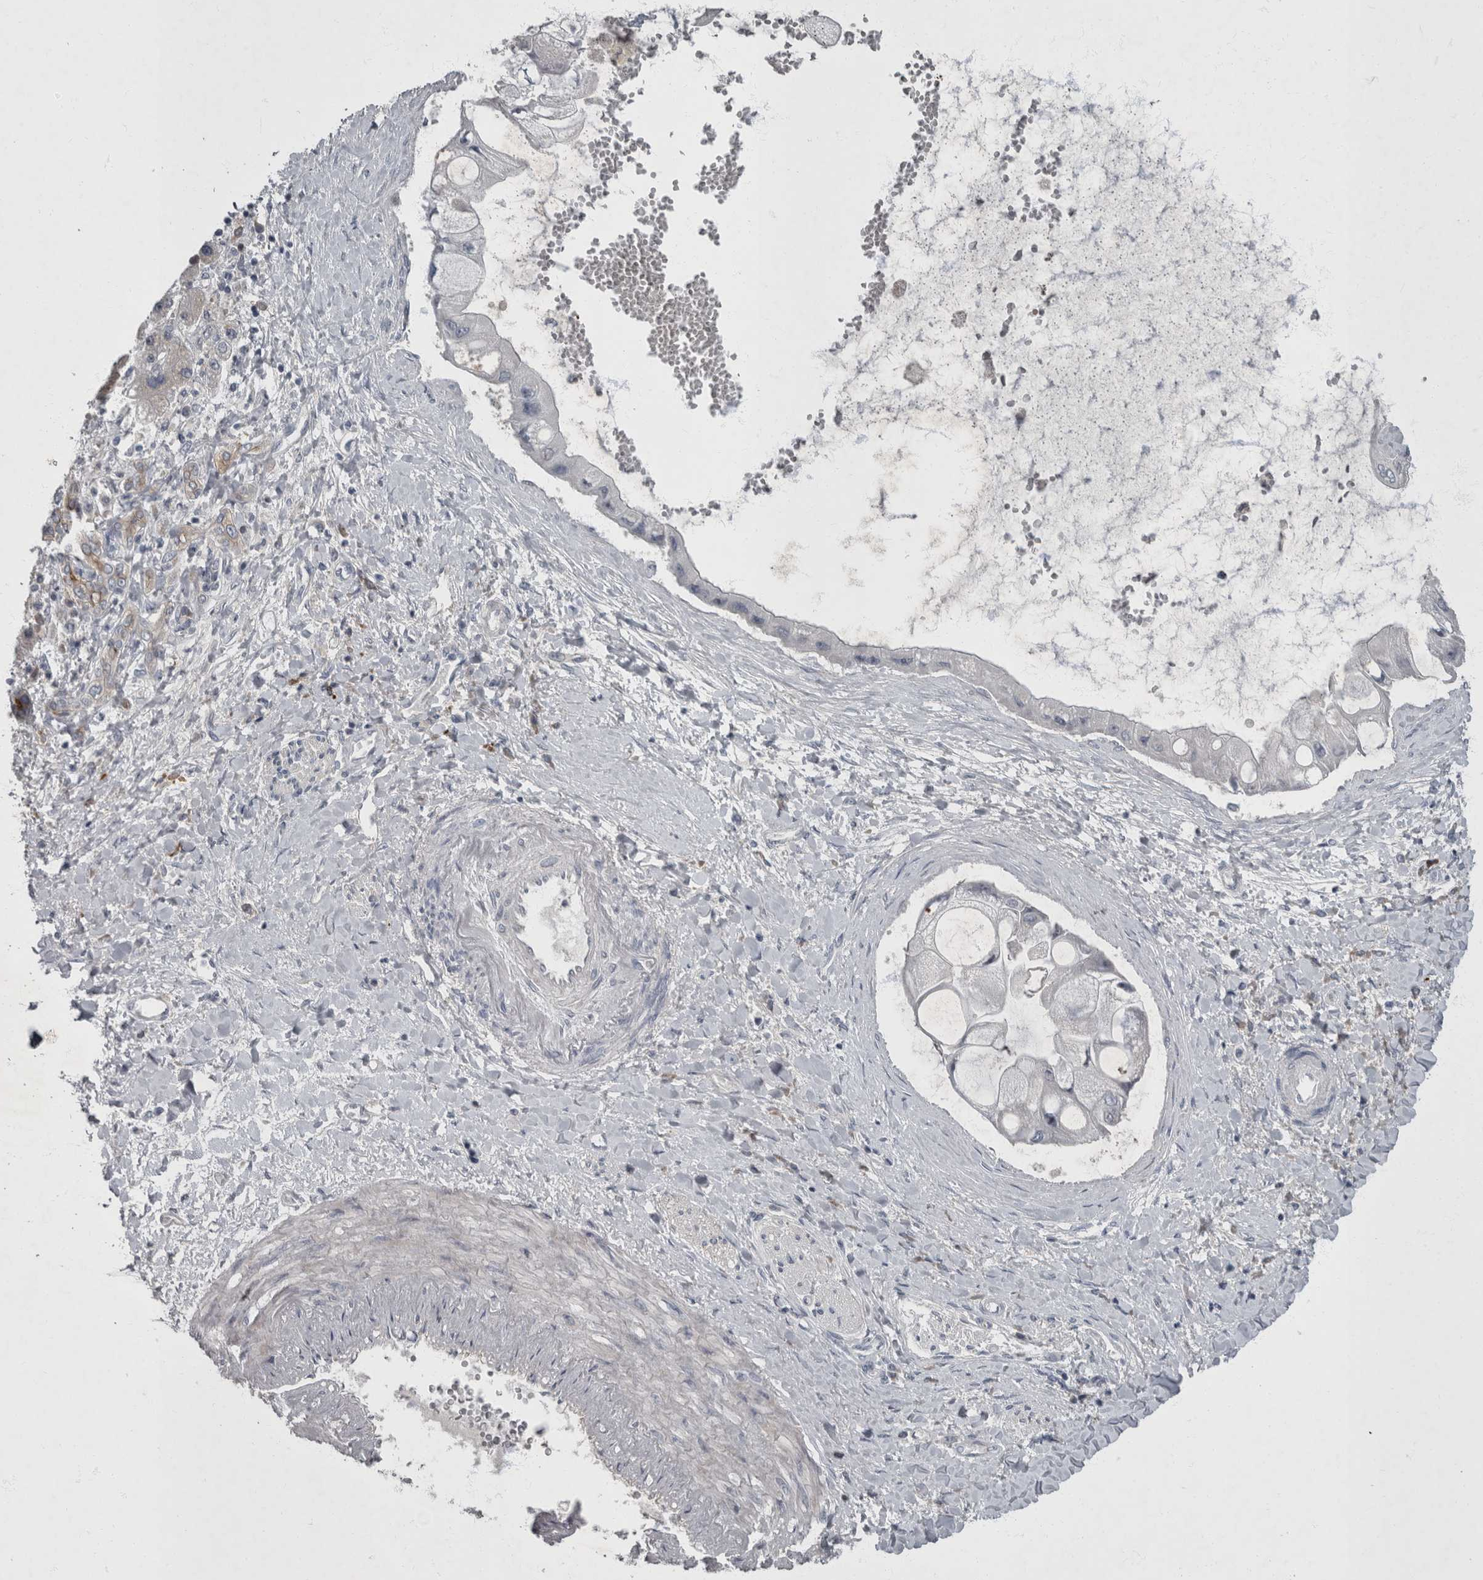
{"staining": {"intensity": "negative", "quantity": "none", "location": "none"}, "tissue": "liver cancer", "cell_type": "Tumor cells", "image_type": "cancer", "snomed": [{"axis": "morphology", "description": "Cholangiocarcinoma"}, {"axis": "topography", "description": "Liver"}], "caption": "Immunohistochemistry of human liver cancer shows no staining in tumor cells. (IHC, brightfield microscopy, high magnification).", "gene": "CDC42BPG", "patient": {"sex": "male", "age": 50}}